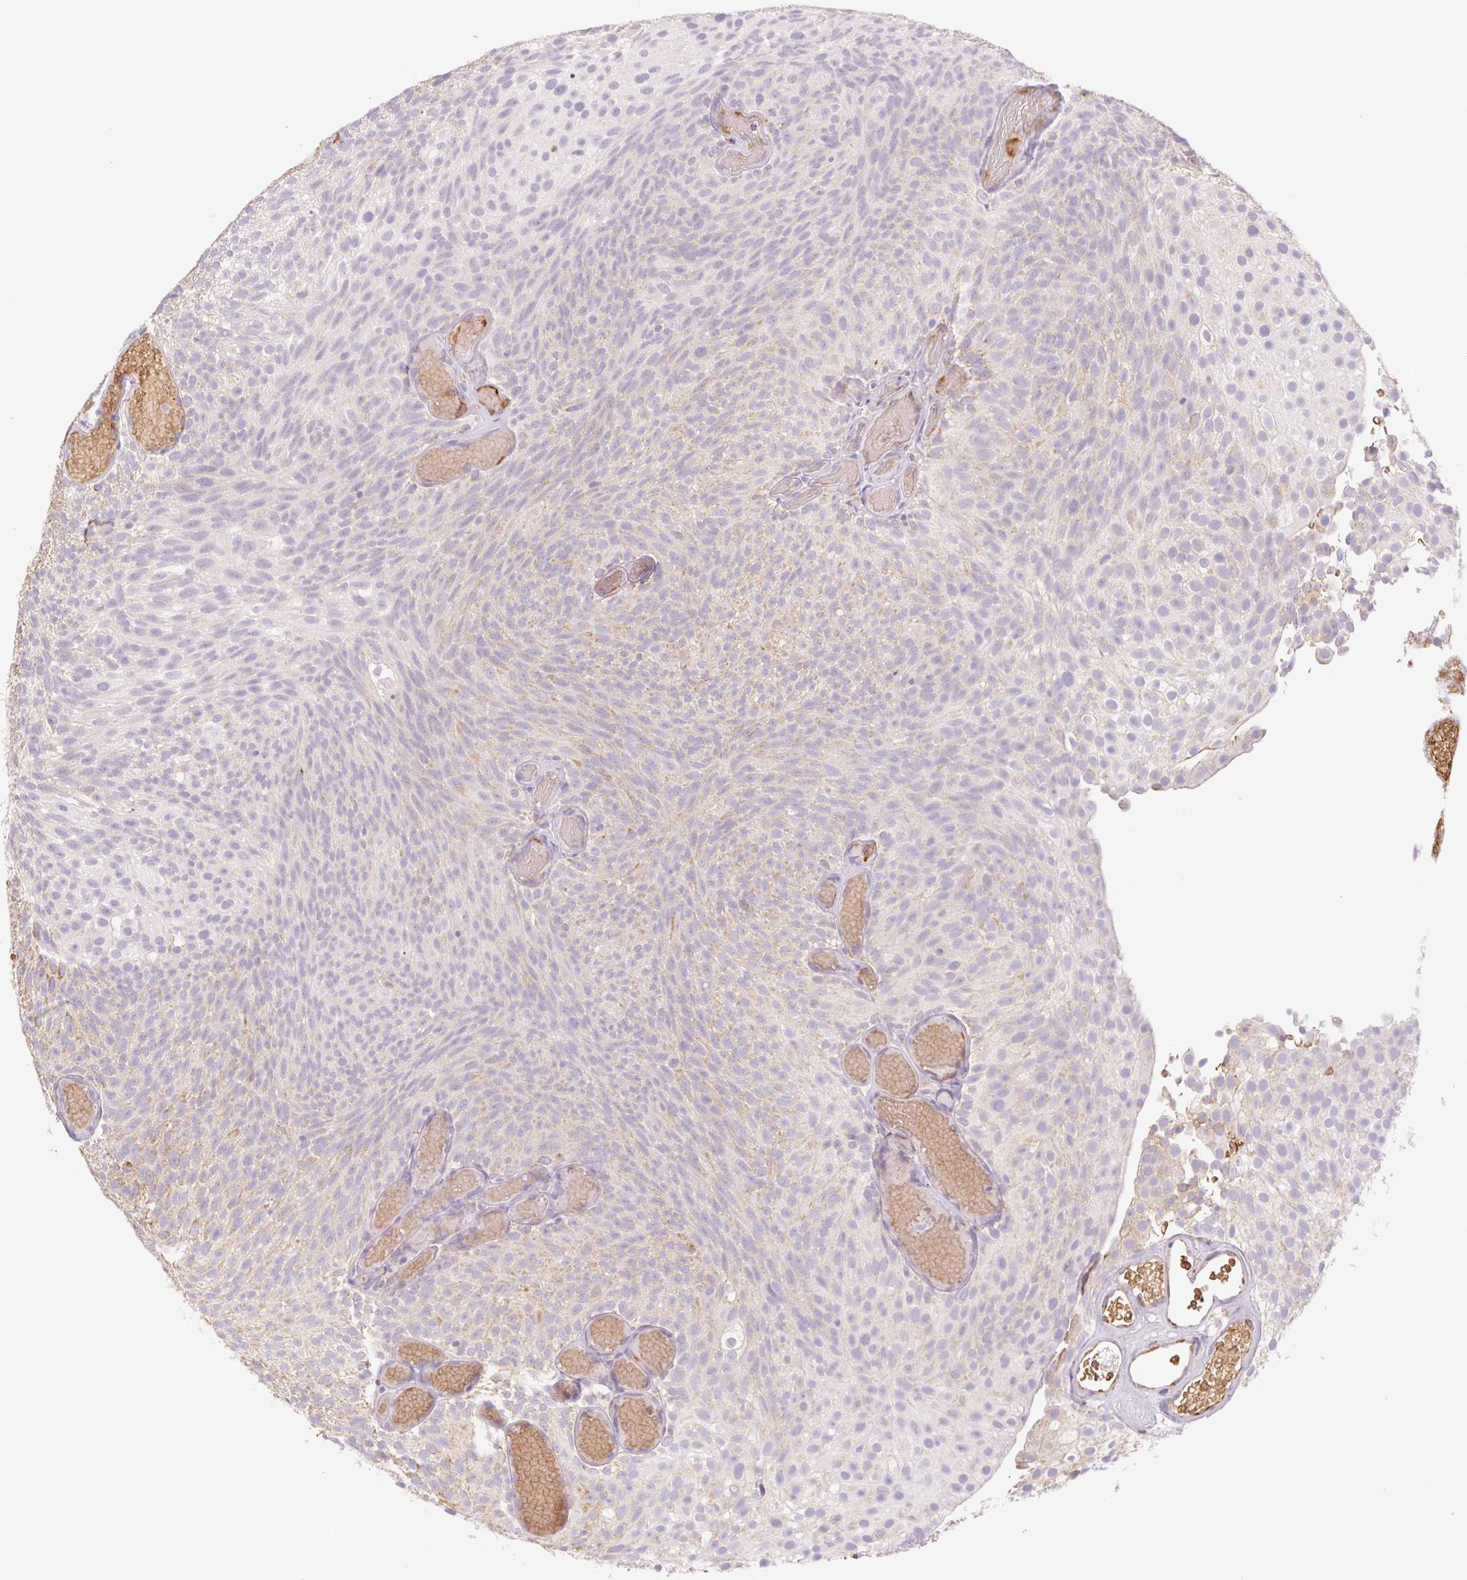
{"staining": {"intensity": "weak", "quantity": "25%-75%", "location": "cytoplasmic/membranous"}, "tissue": "urothelial cancer", "cell_type": "Tumor cells", "image_type": "cancer", "snomed": [{"axis": "morphology", "description": "Urothelial carcinoma, Low grade"}, {"axis": "topography", "description": "Urinary bladder"}], "caption": "There is low levels of weak cytoplasmic/membranous staining in tumor cells of urothelial cancer, as demonstrated by immunohistochemical staining (brown color).", "gene": "IGFL3", "patient": {"sex": "male", "age": 78}}